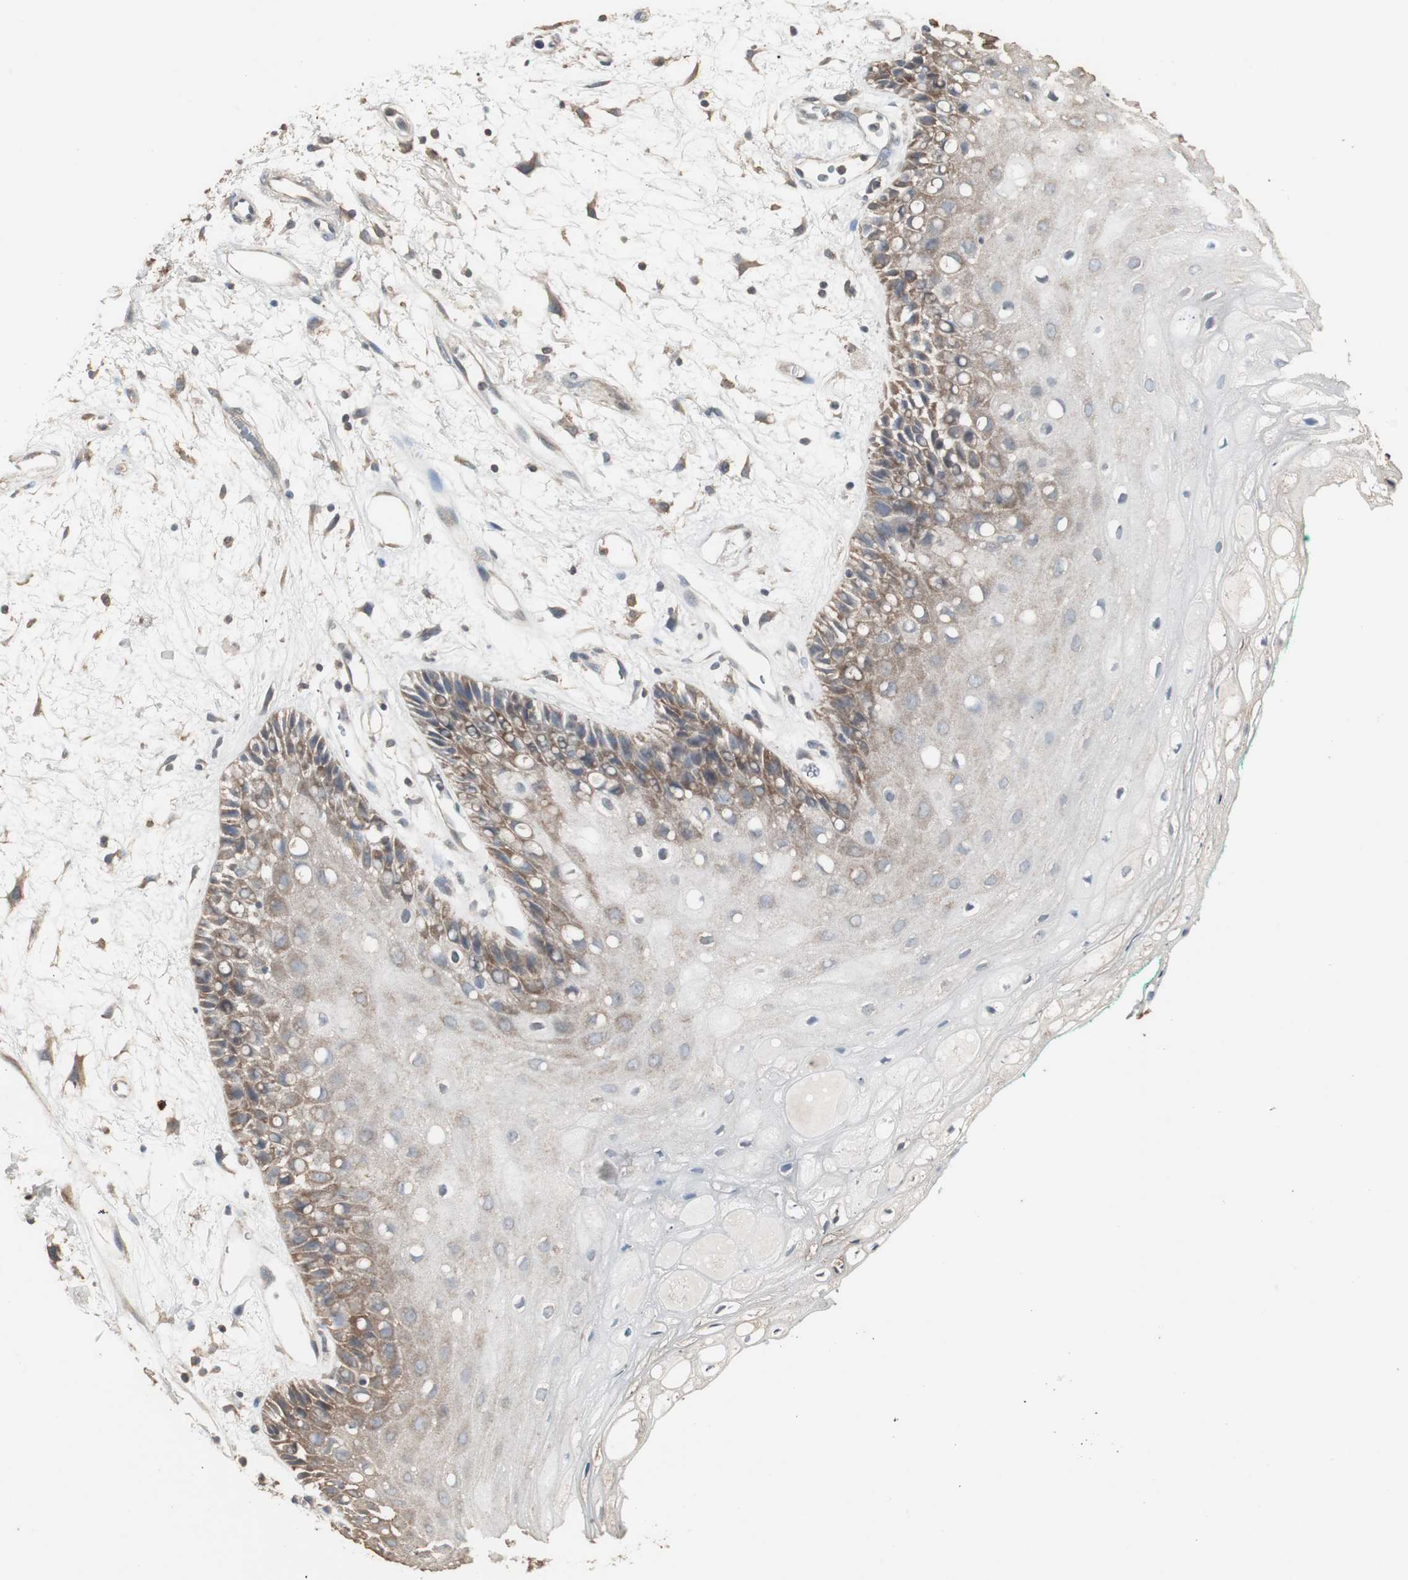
{"staining": {"intensity": "moderate", "quantity": "25%-75%", "location": "cytoplasmic/membranous"}, "tissue": "oral mucosa", "cell_type": "Squamous epithelial cells", "image_type": "normal", "snomed": [{"axis": "morphology", "description": "Normal tissue, NOS"}, {"axis": "morphology", "description": "Squamous cell carcinoma, NOS"}, {"axis": "topography", "description": "Skeletal muscle"}, {"axis": "topography", "description": "Oral tissue"}, {"axis": "topography", "description": "Head-Neck"}], "caption": "Oral mucosa stained with IHC shows moderate cytoplasmic/membranous positivity in about 25%-75% of squamous epithelial cells. Nuclei are stained in blue.", "gene": "HPRT1", "patient": {"sex": "female", "age": 84}}